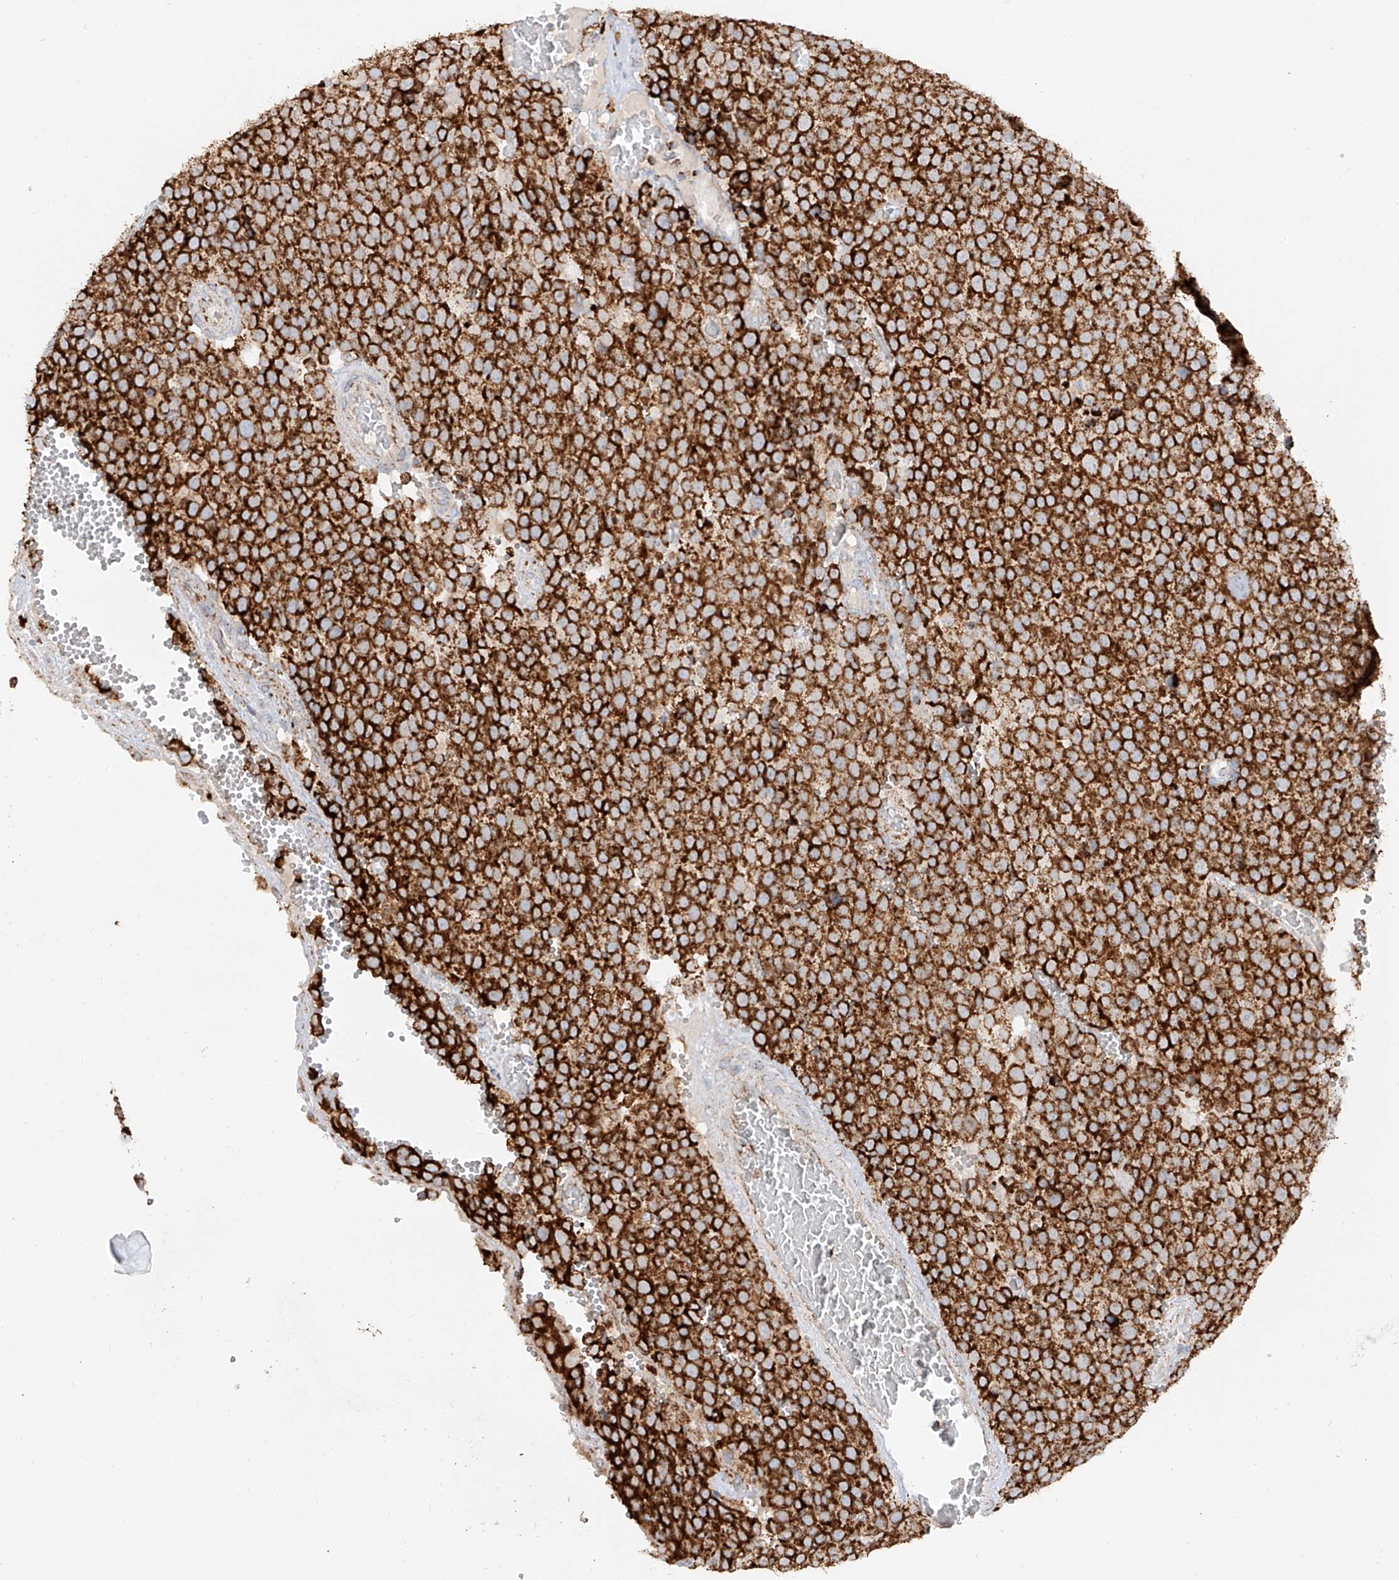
{"staining": {"intensity": "strong", "quantity": ">75%", "location": "cytoplasmic/membranous"}, "tissue": "testis cancer", "cell_type": "Tumor cells", "image_type": "cancer", "snomed": [{"axis": "morphology", "description": "Seminoma, NOS"}, {"axis": "topography", "description": "Testis"}], "caption": "The image reveals staining of seminoma (testis), revealing strong cytoplasmic/membranous protein staining (brown color) within tumor cells.", "gene": "TTC27", "patient": {"sex": "male", "age": 71}}